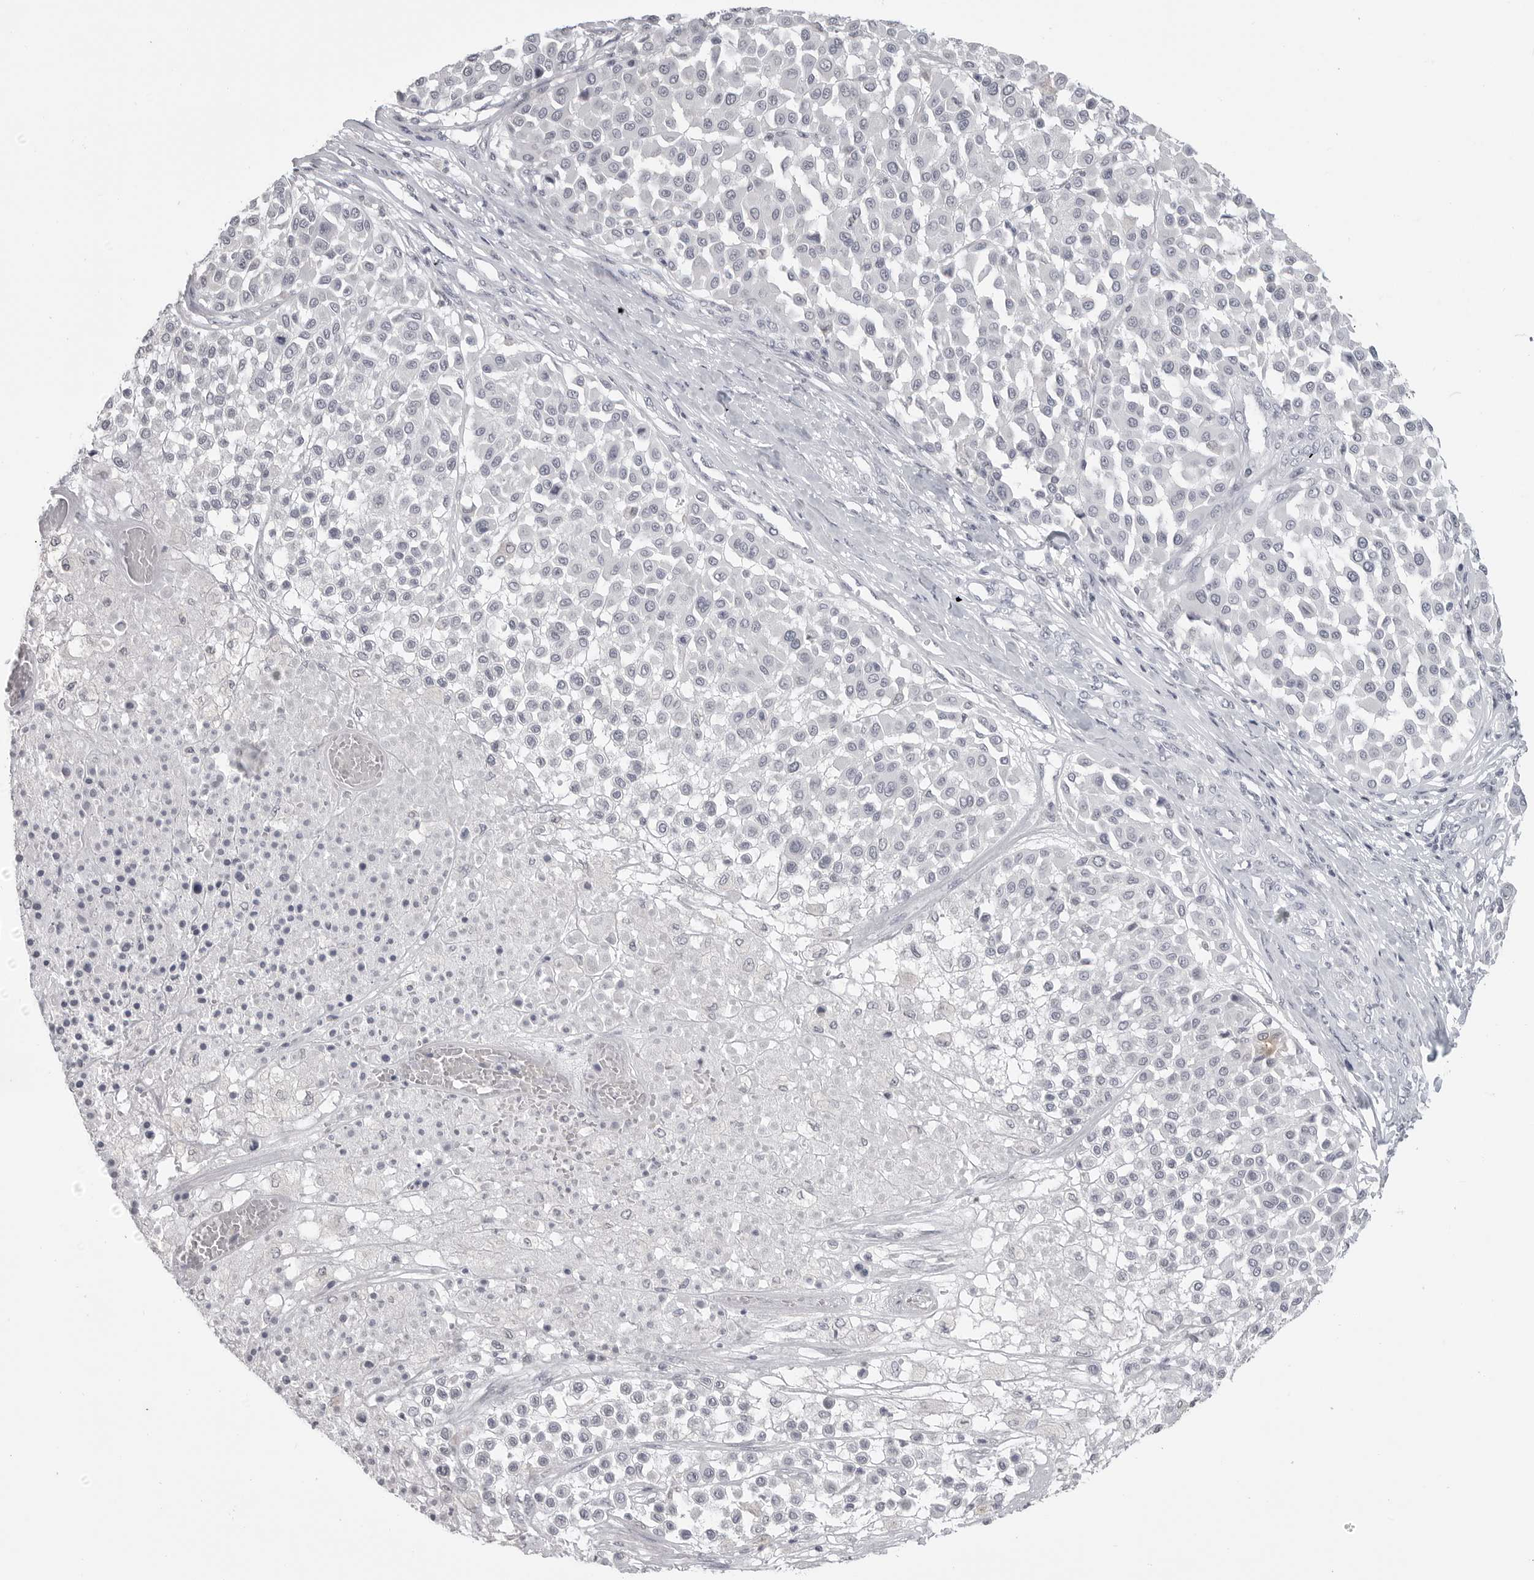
{"staining": {"intensity": "negative", "quantity": "none", "location": "none"}, "tissue": "melanoma", "cell_type": "Tumor cells", "image_type": "cancer", "snomed": [{"axis": "morphology", "description": "Malignant melanoma, Metastatic site"}, {"axis": "topography", "description": "Soft tissue"}], "caption": "The IHC micrograph has no significant positivity in tumor cells of malignant melanoma (metastatic site) tissue.", "gene": "PRSS1", "patient": {"sex": "male", "age": 41}}